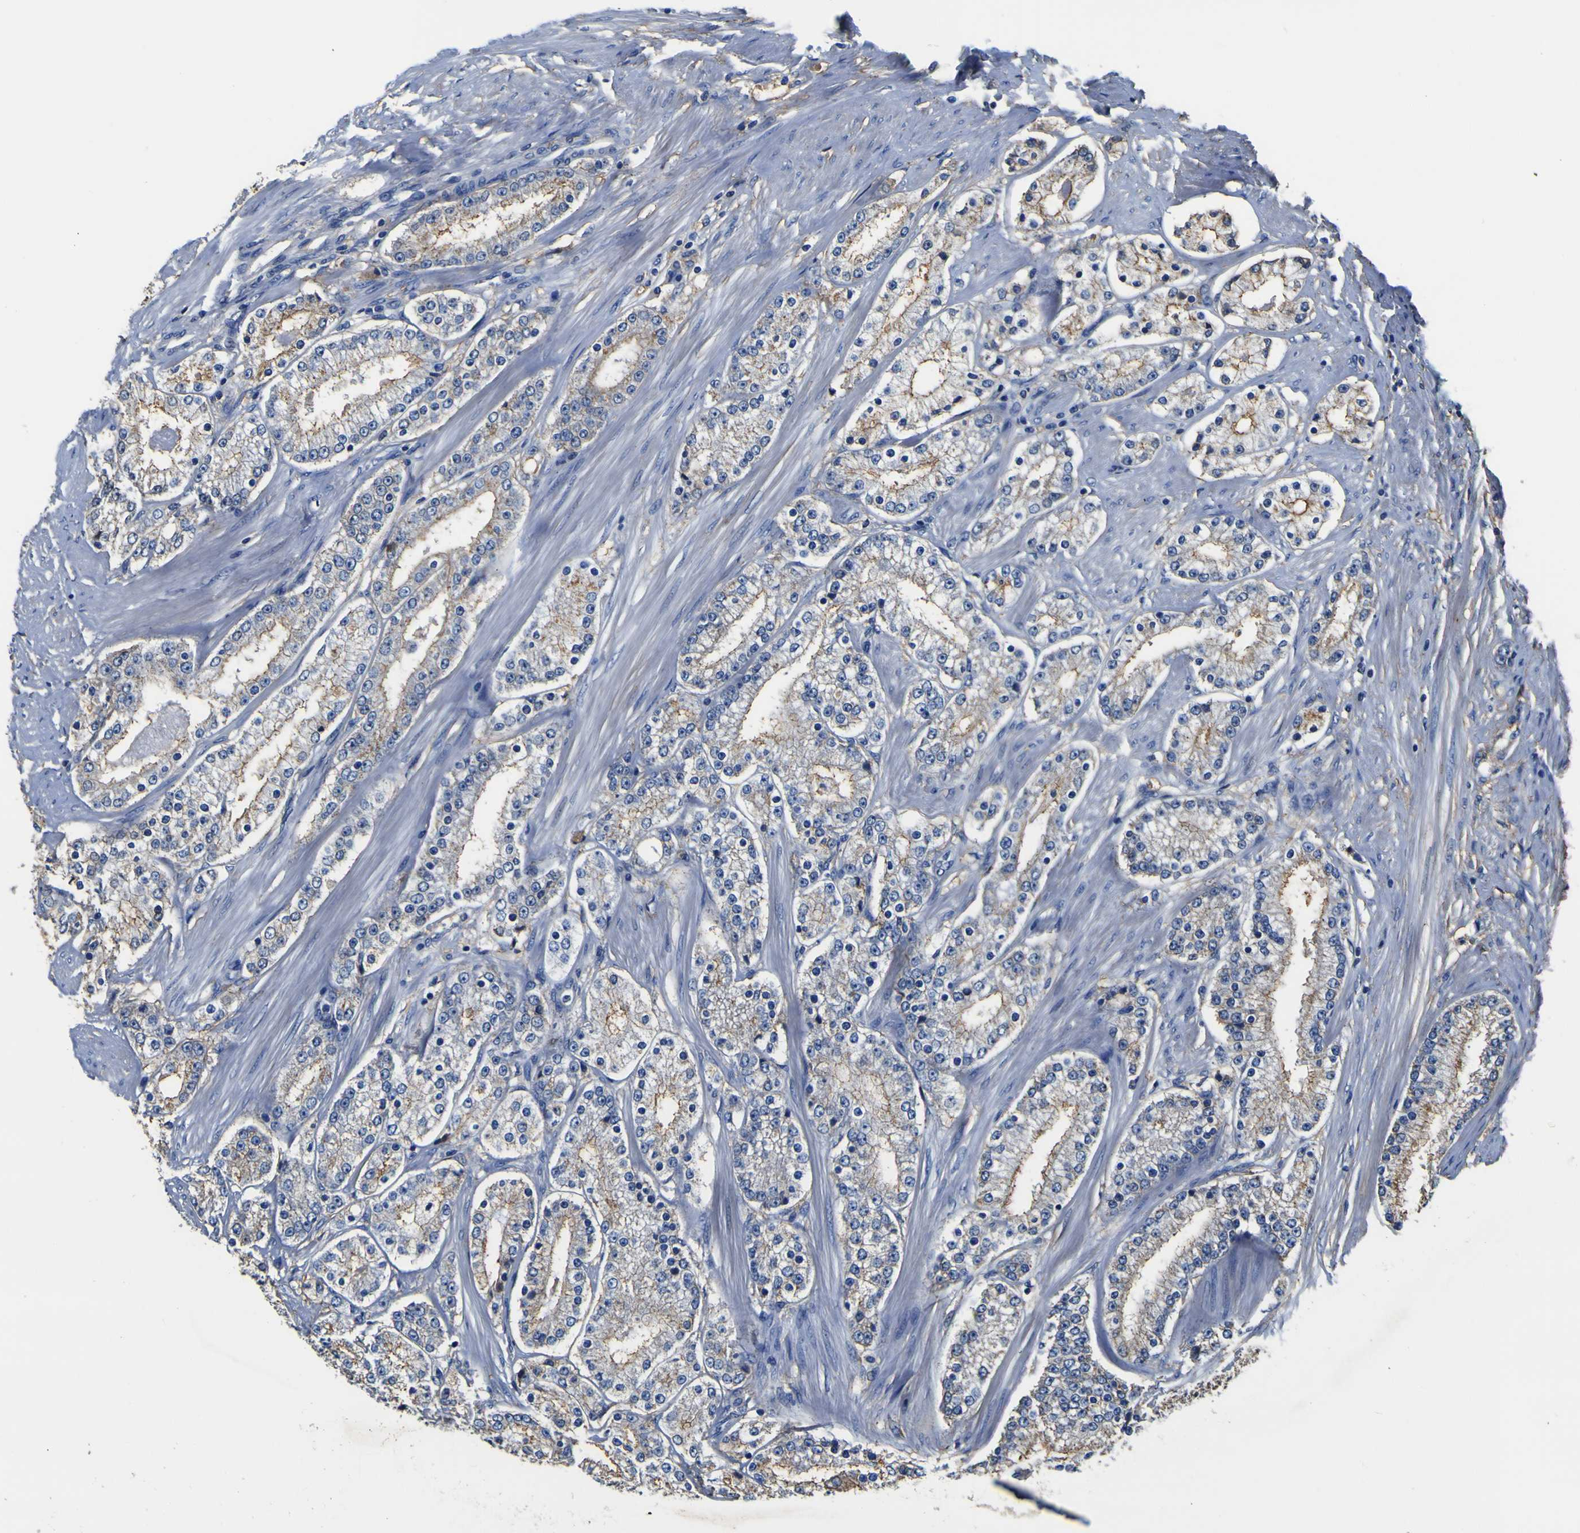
{"staining": {"intensity": "moderate", "quantity": "25%-75%", "location": "cytoplasmic/membranous"}, "tissue": "prostate cancer", "cell_type": "Tumor cells", "image_type": "cancer", "snomed": [{"axis": "morphology", "description": "Adenocarcinoma, Low grade"}, {"axis": "topography", "description": "Prostate"}], "caption": "Moderate cytoplasmic/membranous protein positivity is seen in about 25%-75% of tumor cells in prostate adenocarcinoma (low-grade). Immunohistochemistry stains the protein of interest in brown and the nuclei are stained blue.", "gene": "PXDN", "patient": {"sex": "male", "age": 63}}